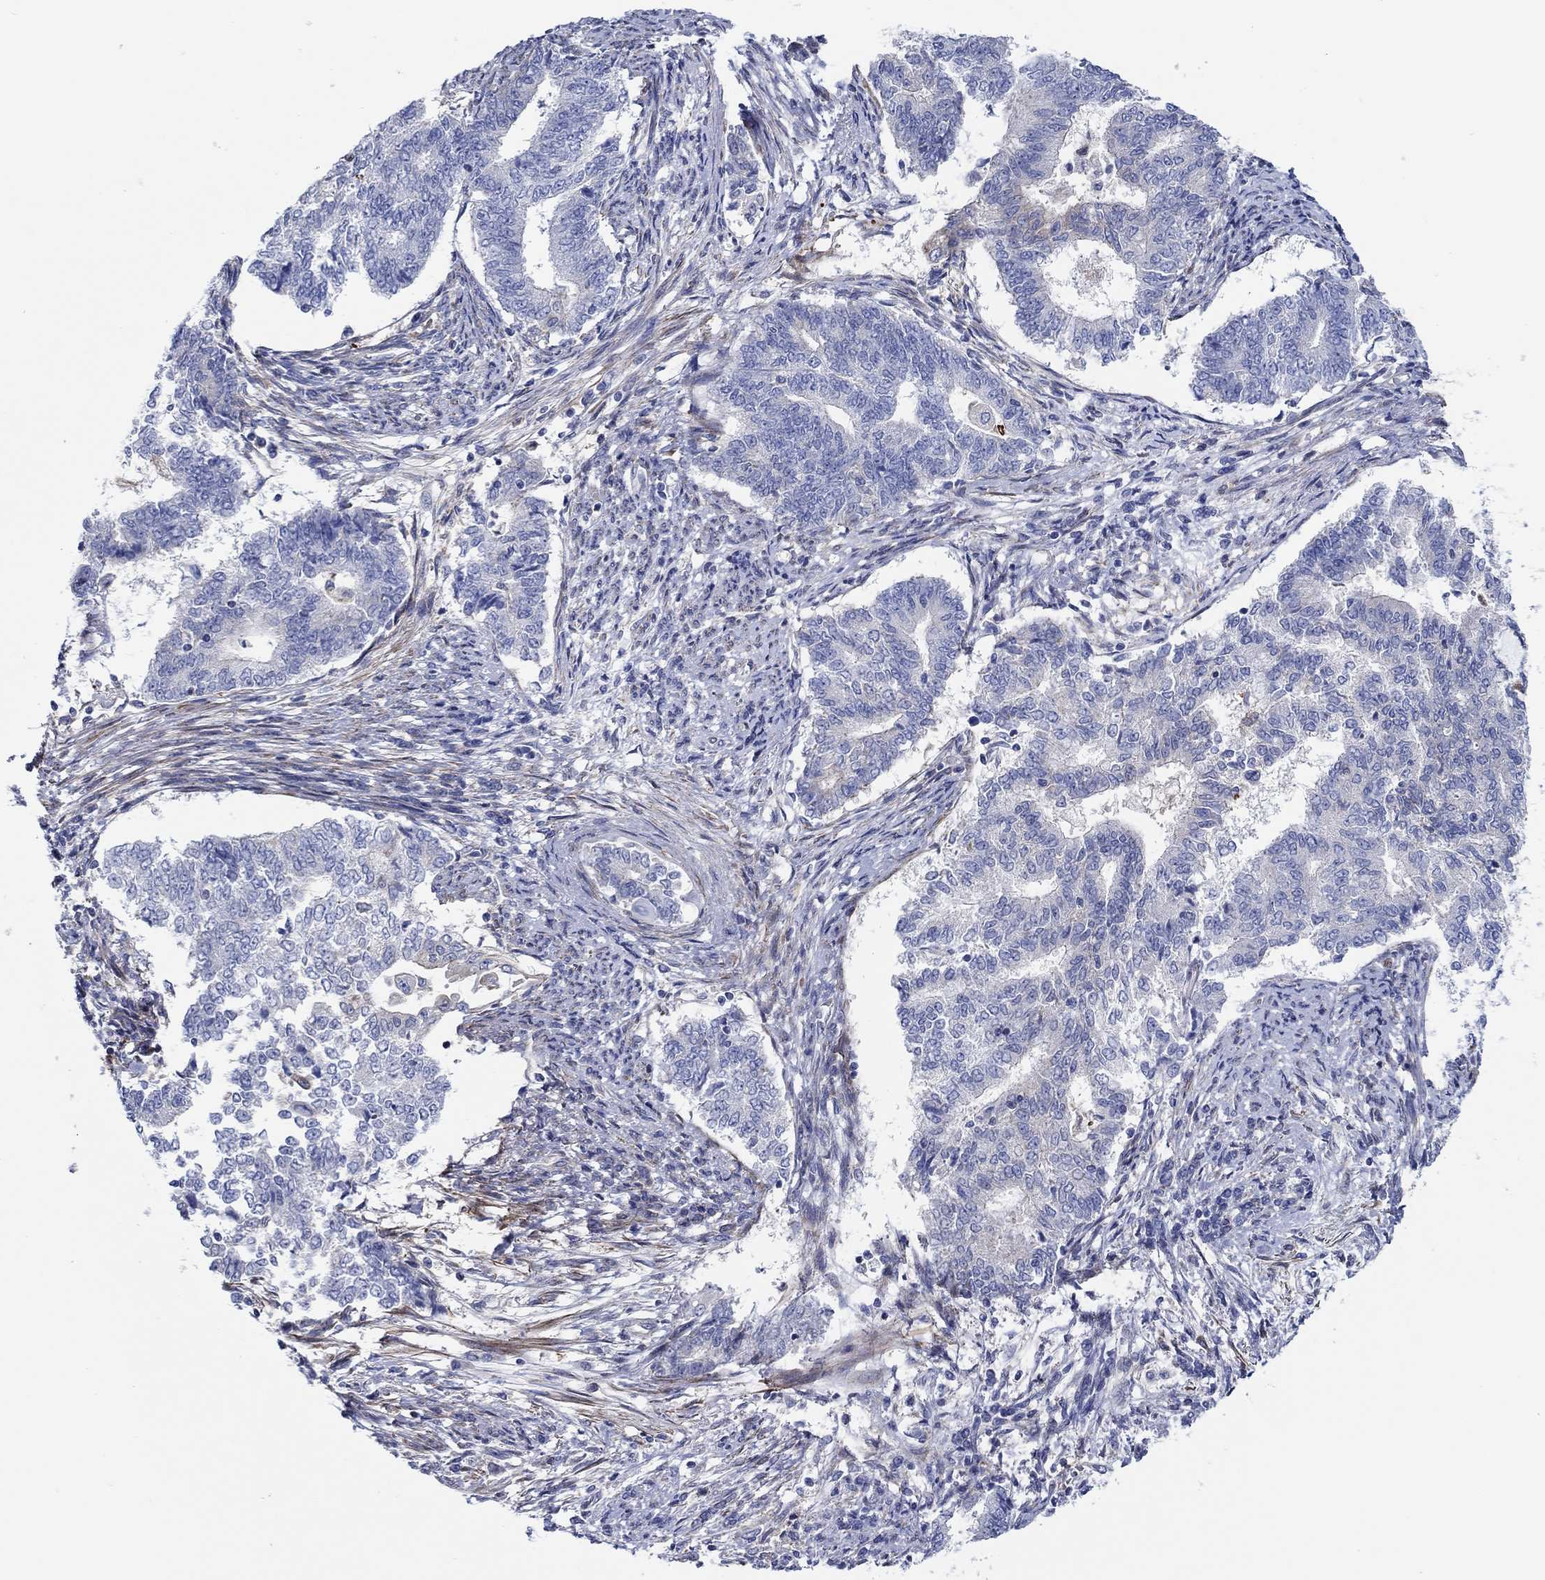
{"staining": {"intensity": "negative", "quantity": "none", "location": "none"}, "tissue": "endometrial cancer", "cell_type": "Tumor cells", "image_type": "cancer", "snomed": [{"axis": "morphology", "description": "Adenocarcinoma, NOS"}, {"axis": "topography", "description": "Endometrium"}], "caption": "IHC of human endometrial cancer (adenocarcinoma) reveals no positivity in tumor cells.", "gene": "FMN1", "patient": {"sex": "female", "age": 65}}